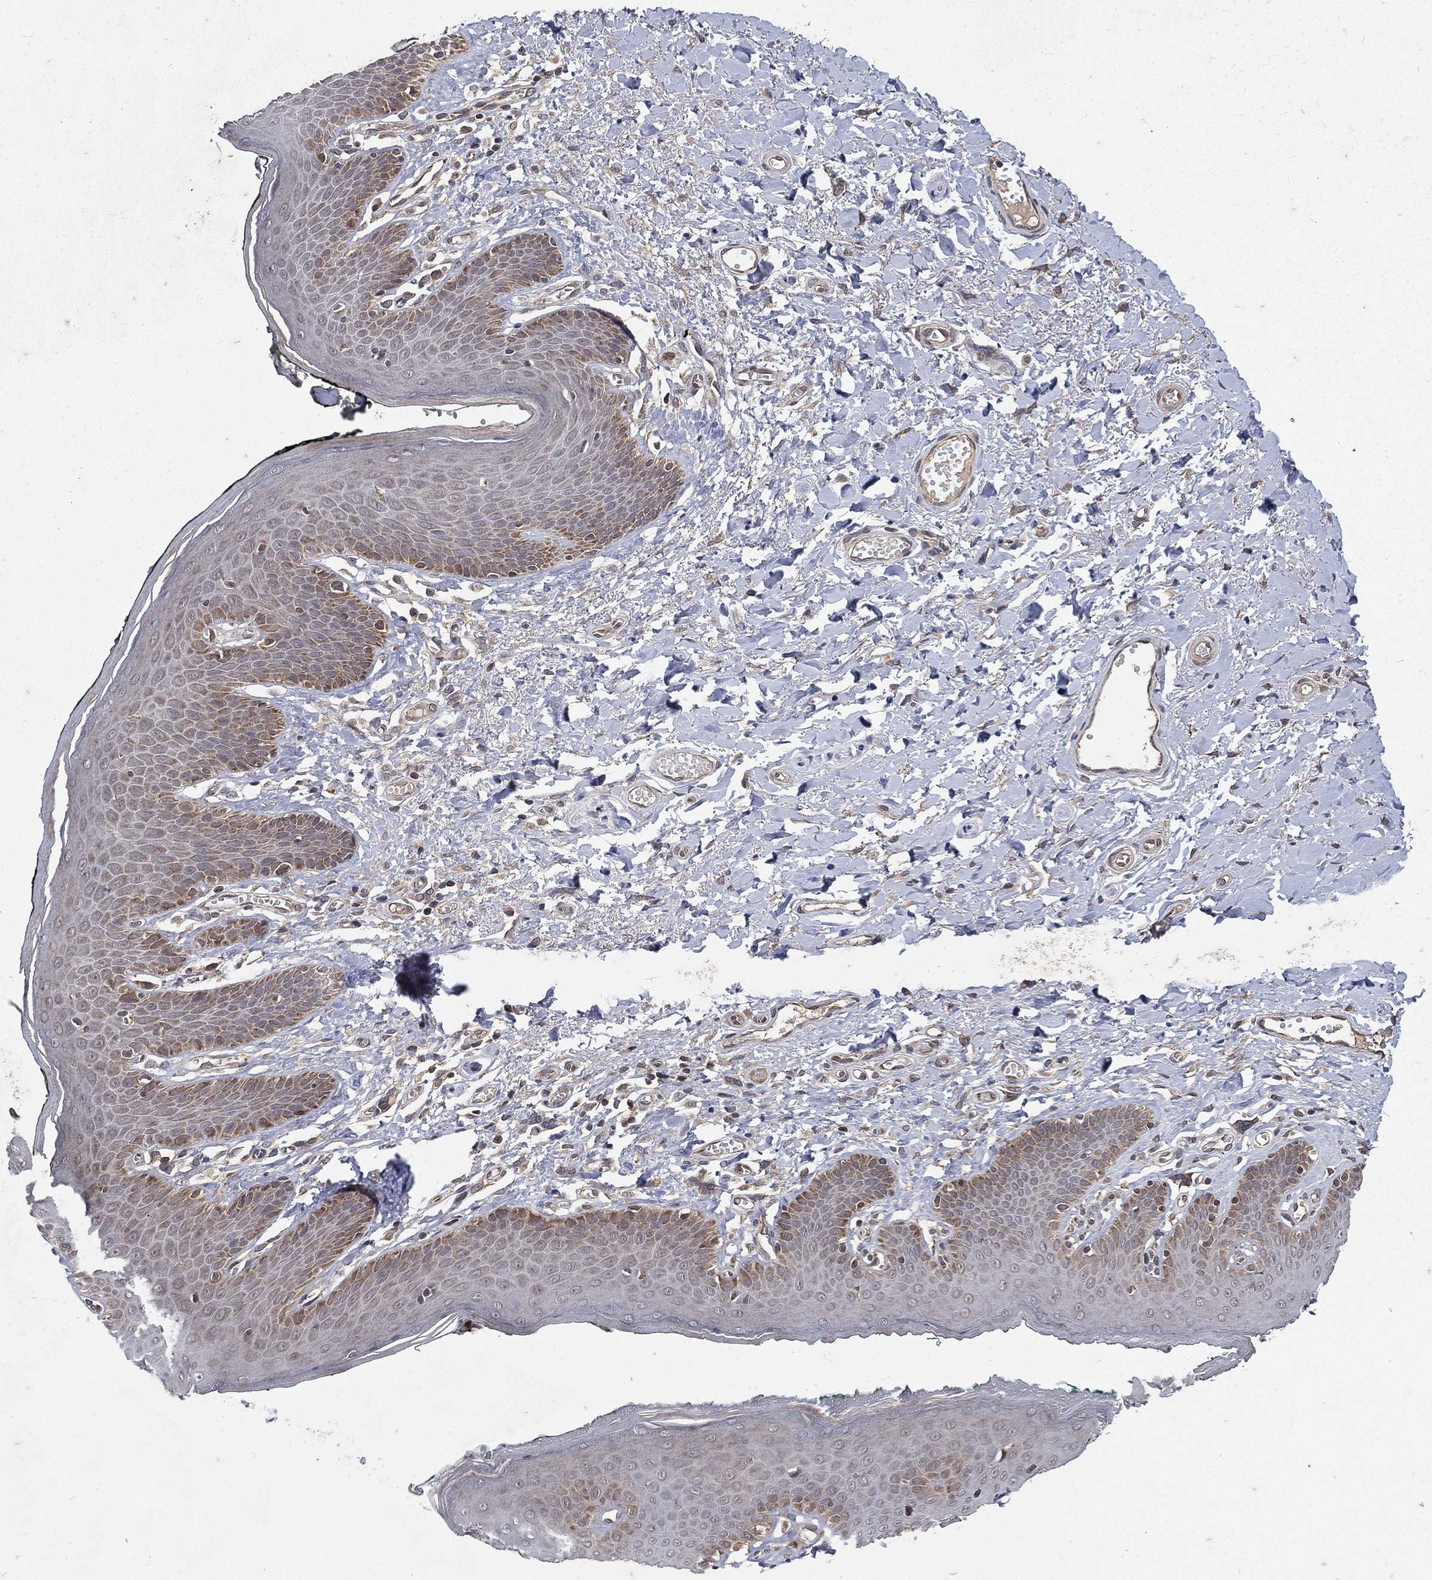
{"staining": {"intensity": "moderate", "quantity": "<25%", "location": "cytoplasmic/membranous"}, "tissue": "vagina", "cell_type": "Squamous epithelial cells", "image_type": "normal", "snomed": [{"axis": "morphology", "description": "Normal tissue, NOS"}, {"axis": "topography", "description": "Vagina"}], "caption": "Immunohistochemical staining of normal vagina shows <25% levels of moderate cytoplasmic/membranous protein staining in approximately <25% of squamous epithelial cells.", "gene": "RAB11FIP4", "patient": {"sex": "female", "age": 66}}